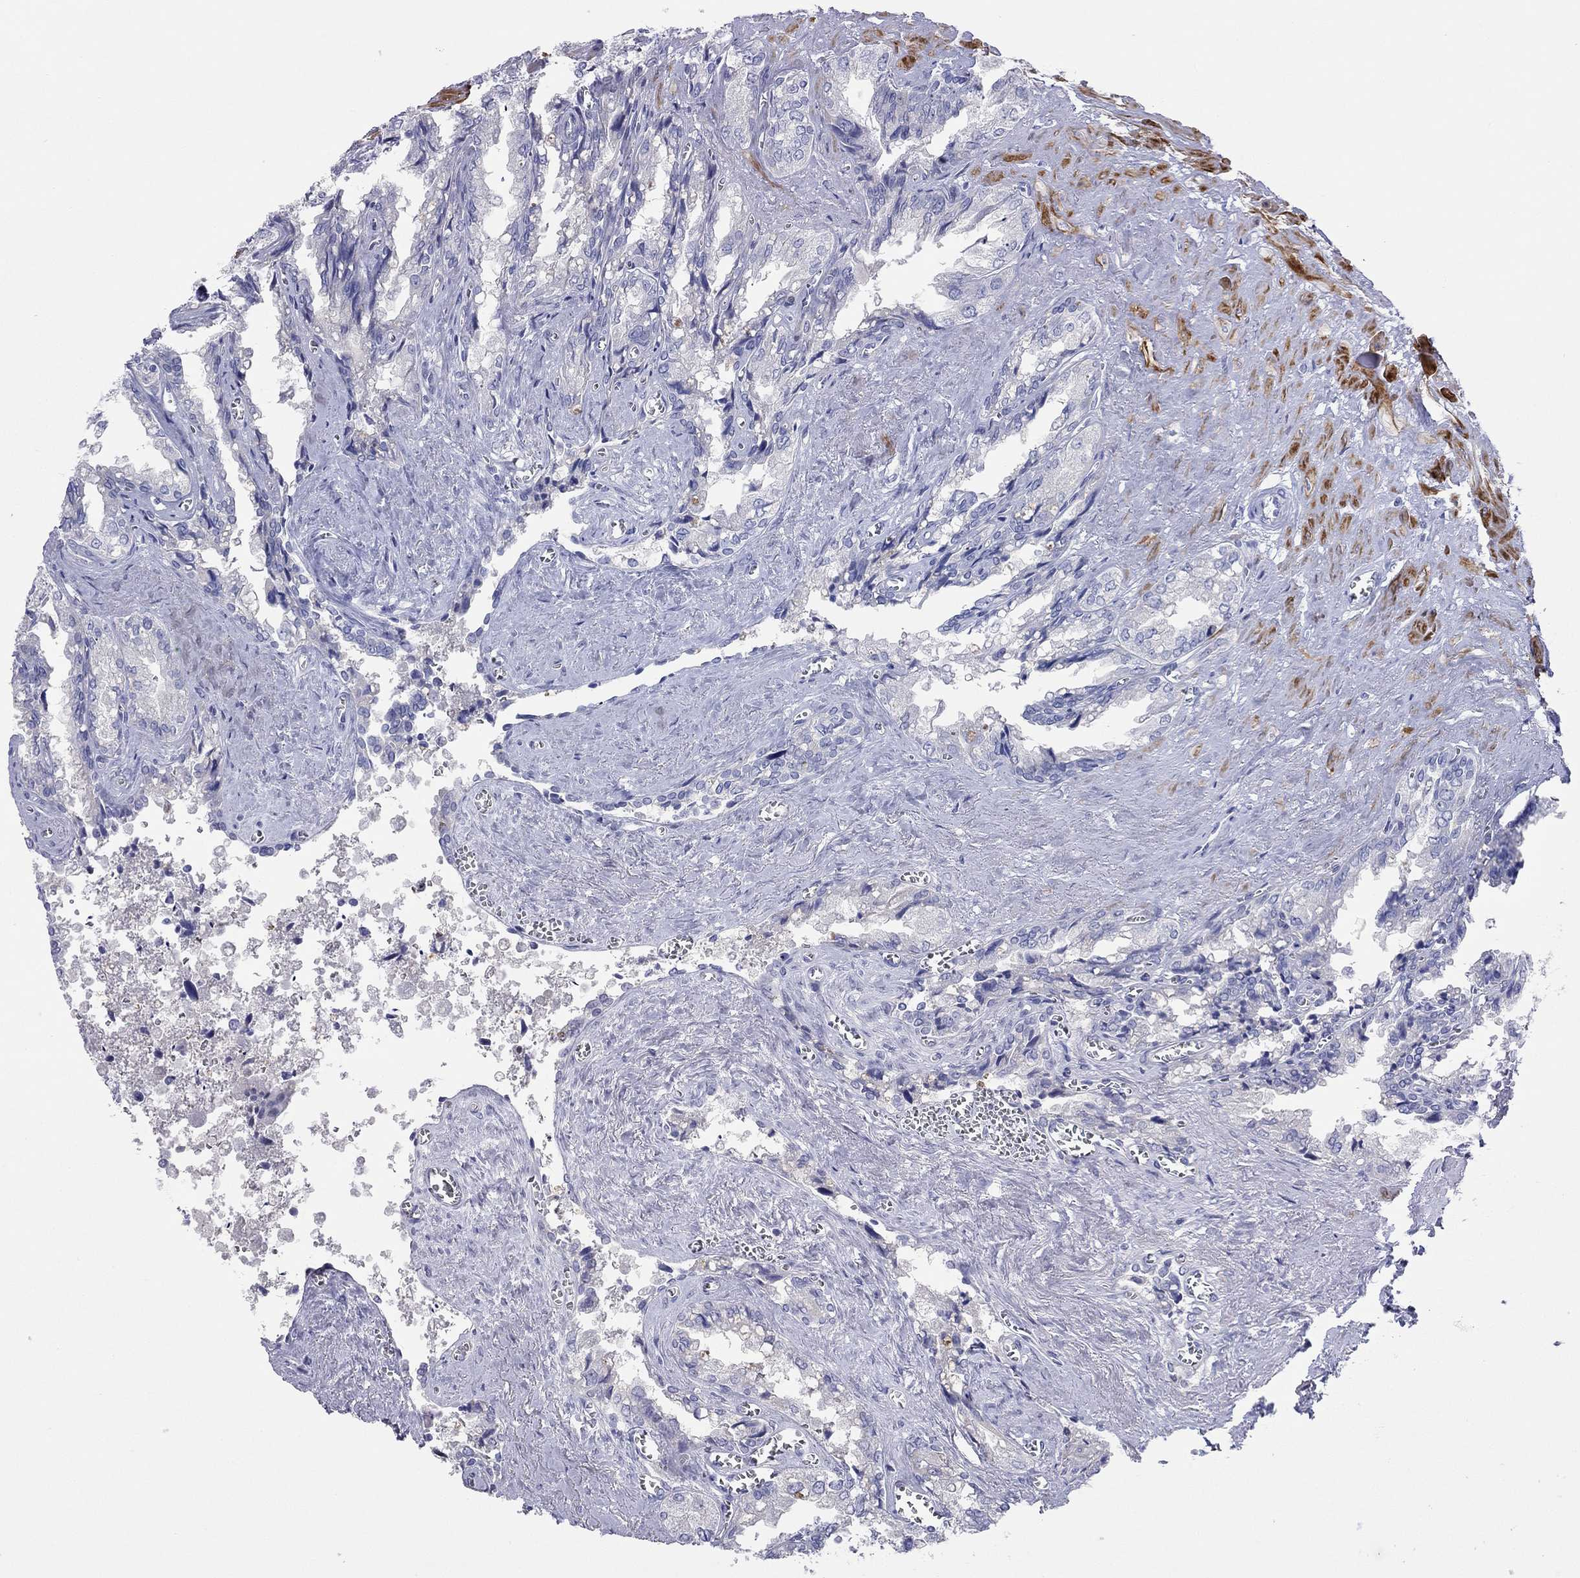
{"staining": {"intensity": "negative", "quantity": "none", "location": "none"}, "tissue": "seminal vesicle", "cell_type": "Glandular cells", "image_type": "normal", "snomed": [{"axis": "morphology", "description": "Normal tissue, NOS"}, {"axis": "topography", "description": "Seminal veicle"}], "caption": "The micrograph exhibits no staining of glandular cells in normal seminal vesicle. Nuclei are stained in blue.", "gene": "CMYA5", "patient": {"sex": "male", "age": 67}}